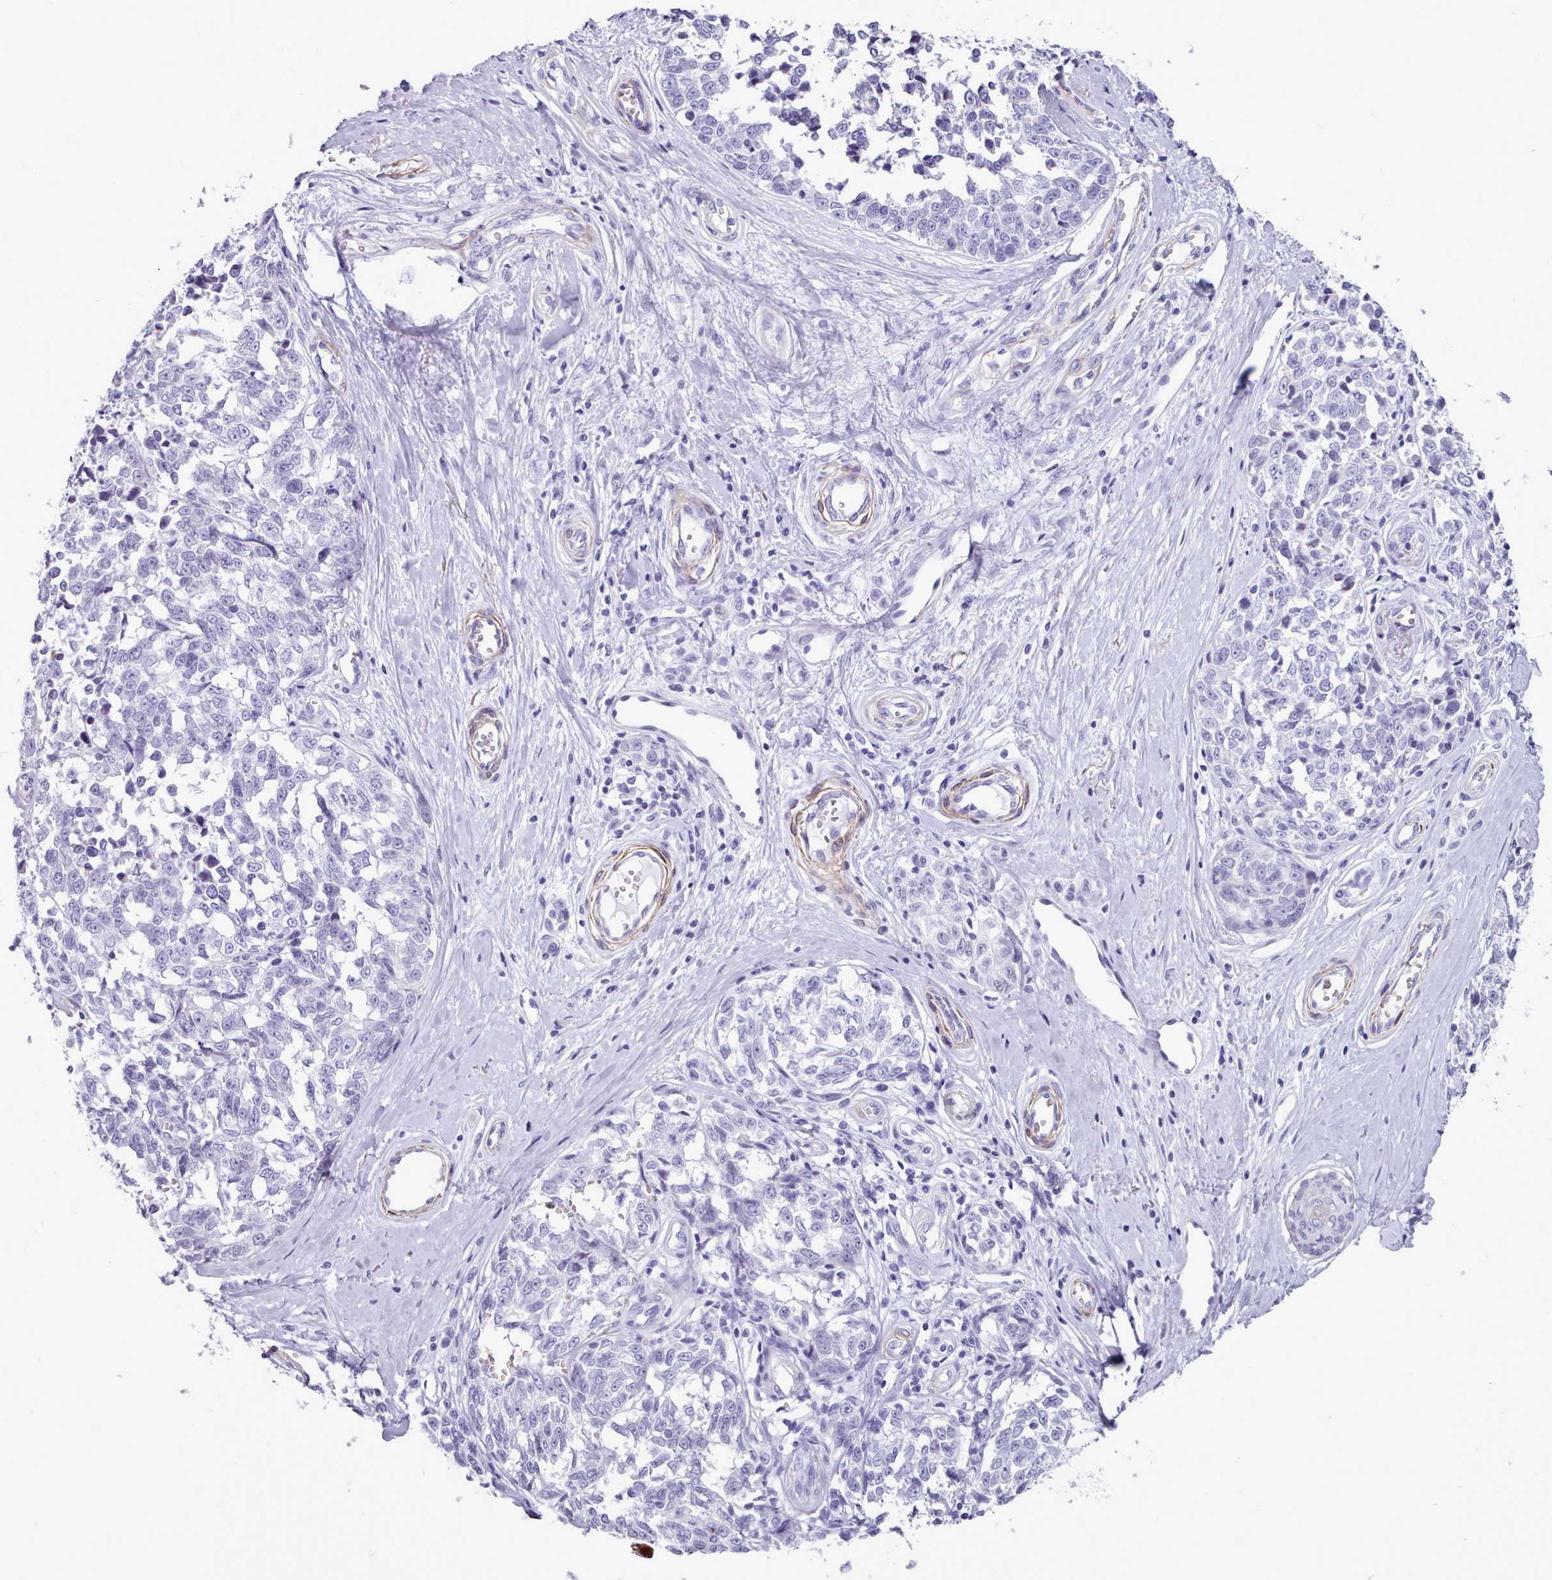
{"staining": {"intensity": "negative", "quantity": "none", "location": "none"}, "tissue": "melanoma", "cell_type": "Tumor cells", "image_type": "cancer", "snomed": [{"axis": "morphology", "description": "Normal tissue, NOS"}, {"axis": "morphology", "description": "Malignant melanoma, NOS"}, {"axis": "topography", "description": "Skin"}], "caption": "This is an IHC micrograph of melanoma. There is no expression in tumor cells.", "gene": "FPGS", "patient": {"sex": "female", "age": 64}}